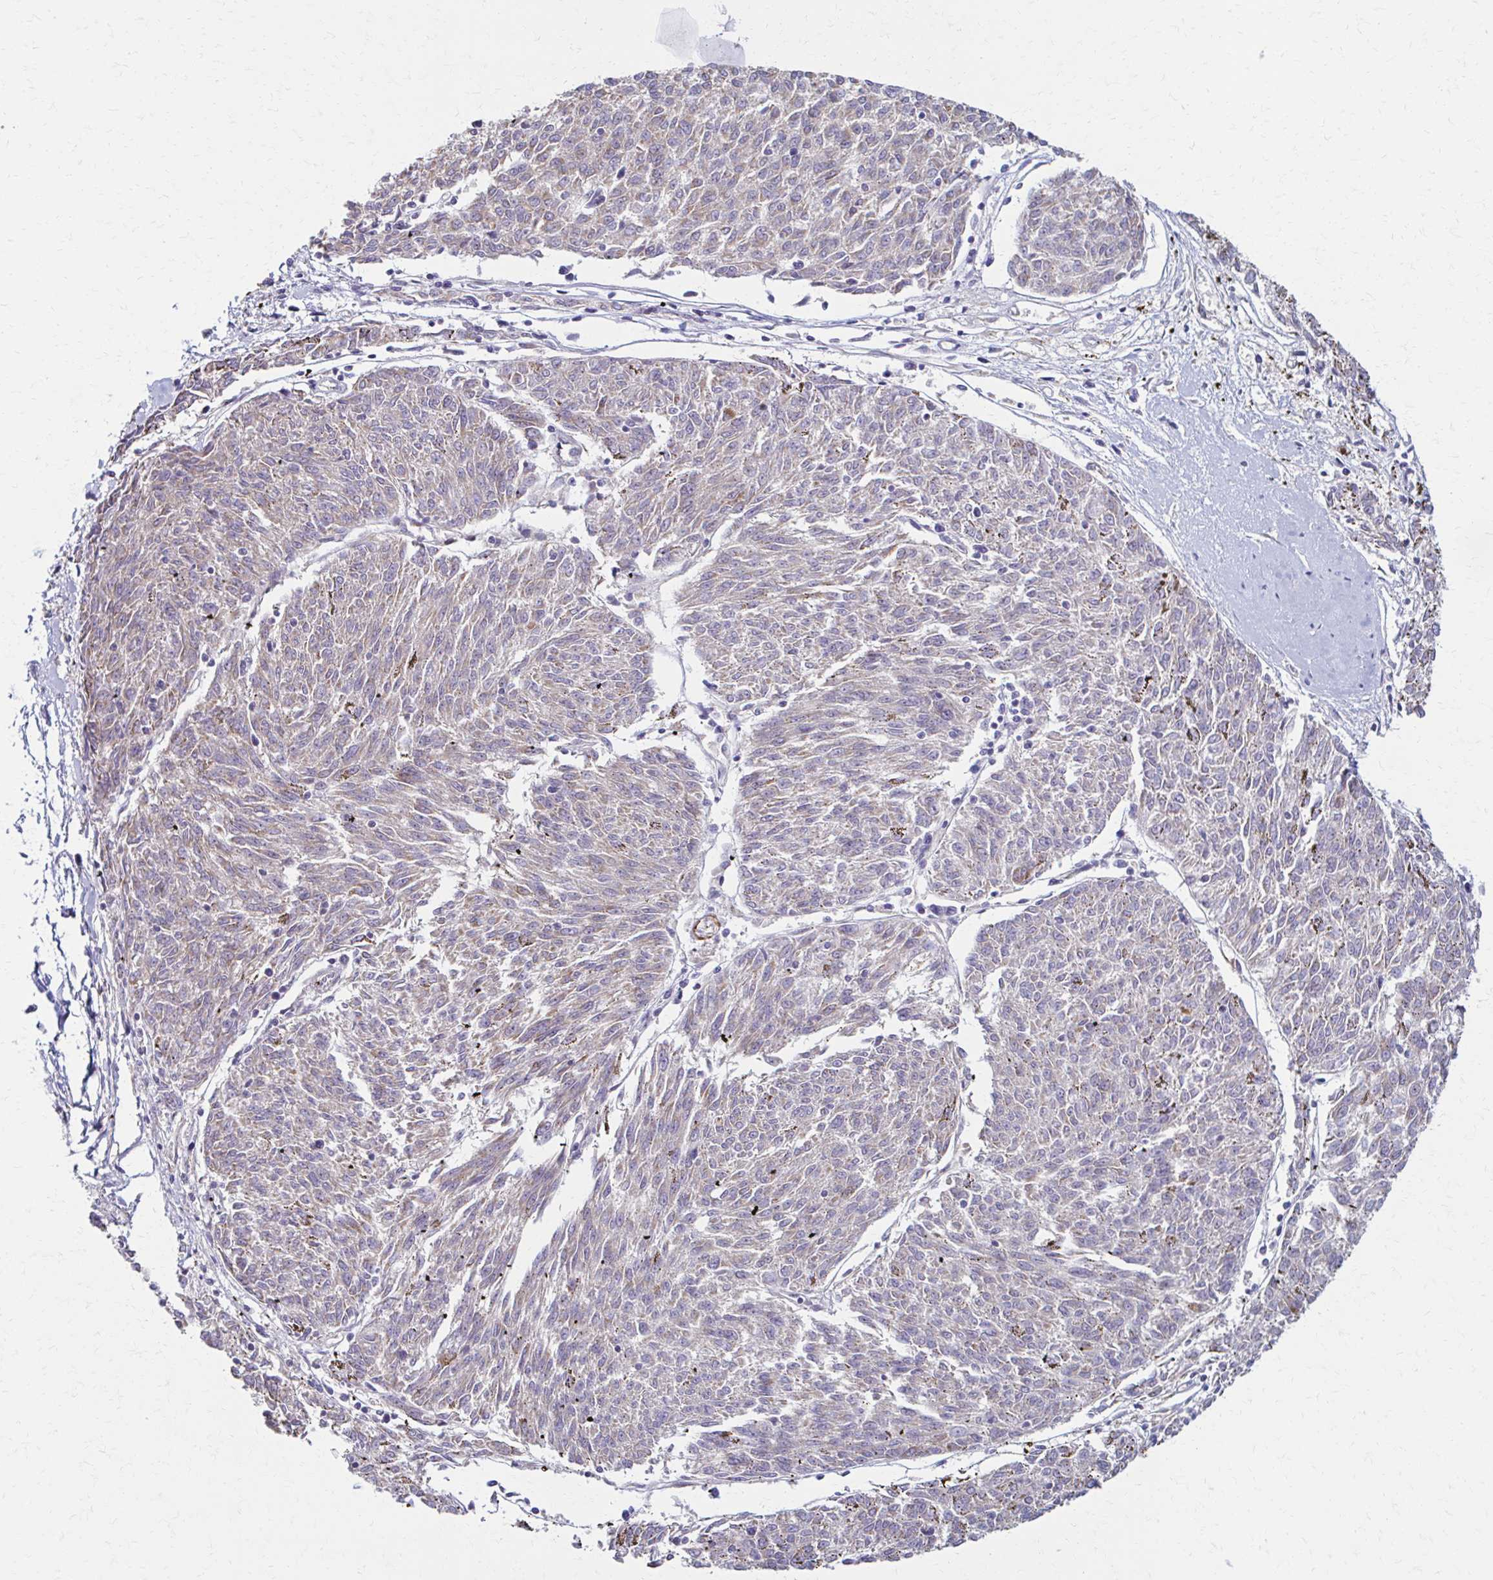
{"staining": {"intensity": "negative", "quantity": "none", "location": "none"}, "tissue": "melanoma", "cell_type": "Tumor cells", "image_type": "cancer", "snomed": [{"axis": "morphology", "description": "Malignant melanoma, NOS"}, {"axis": "topography", "description": "Skin"}], "caption": "This is a micrograph of immunohistochemistry staining of melanoma, which shows no staining in tumor cells.", "gene": "TIMMDC1", "patient": {"sex": "female", "age": 72}}